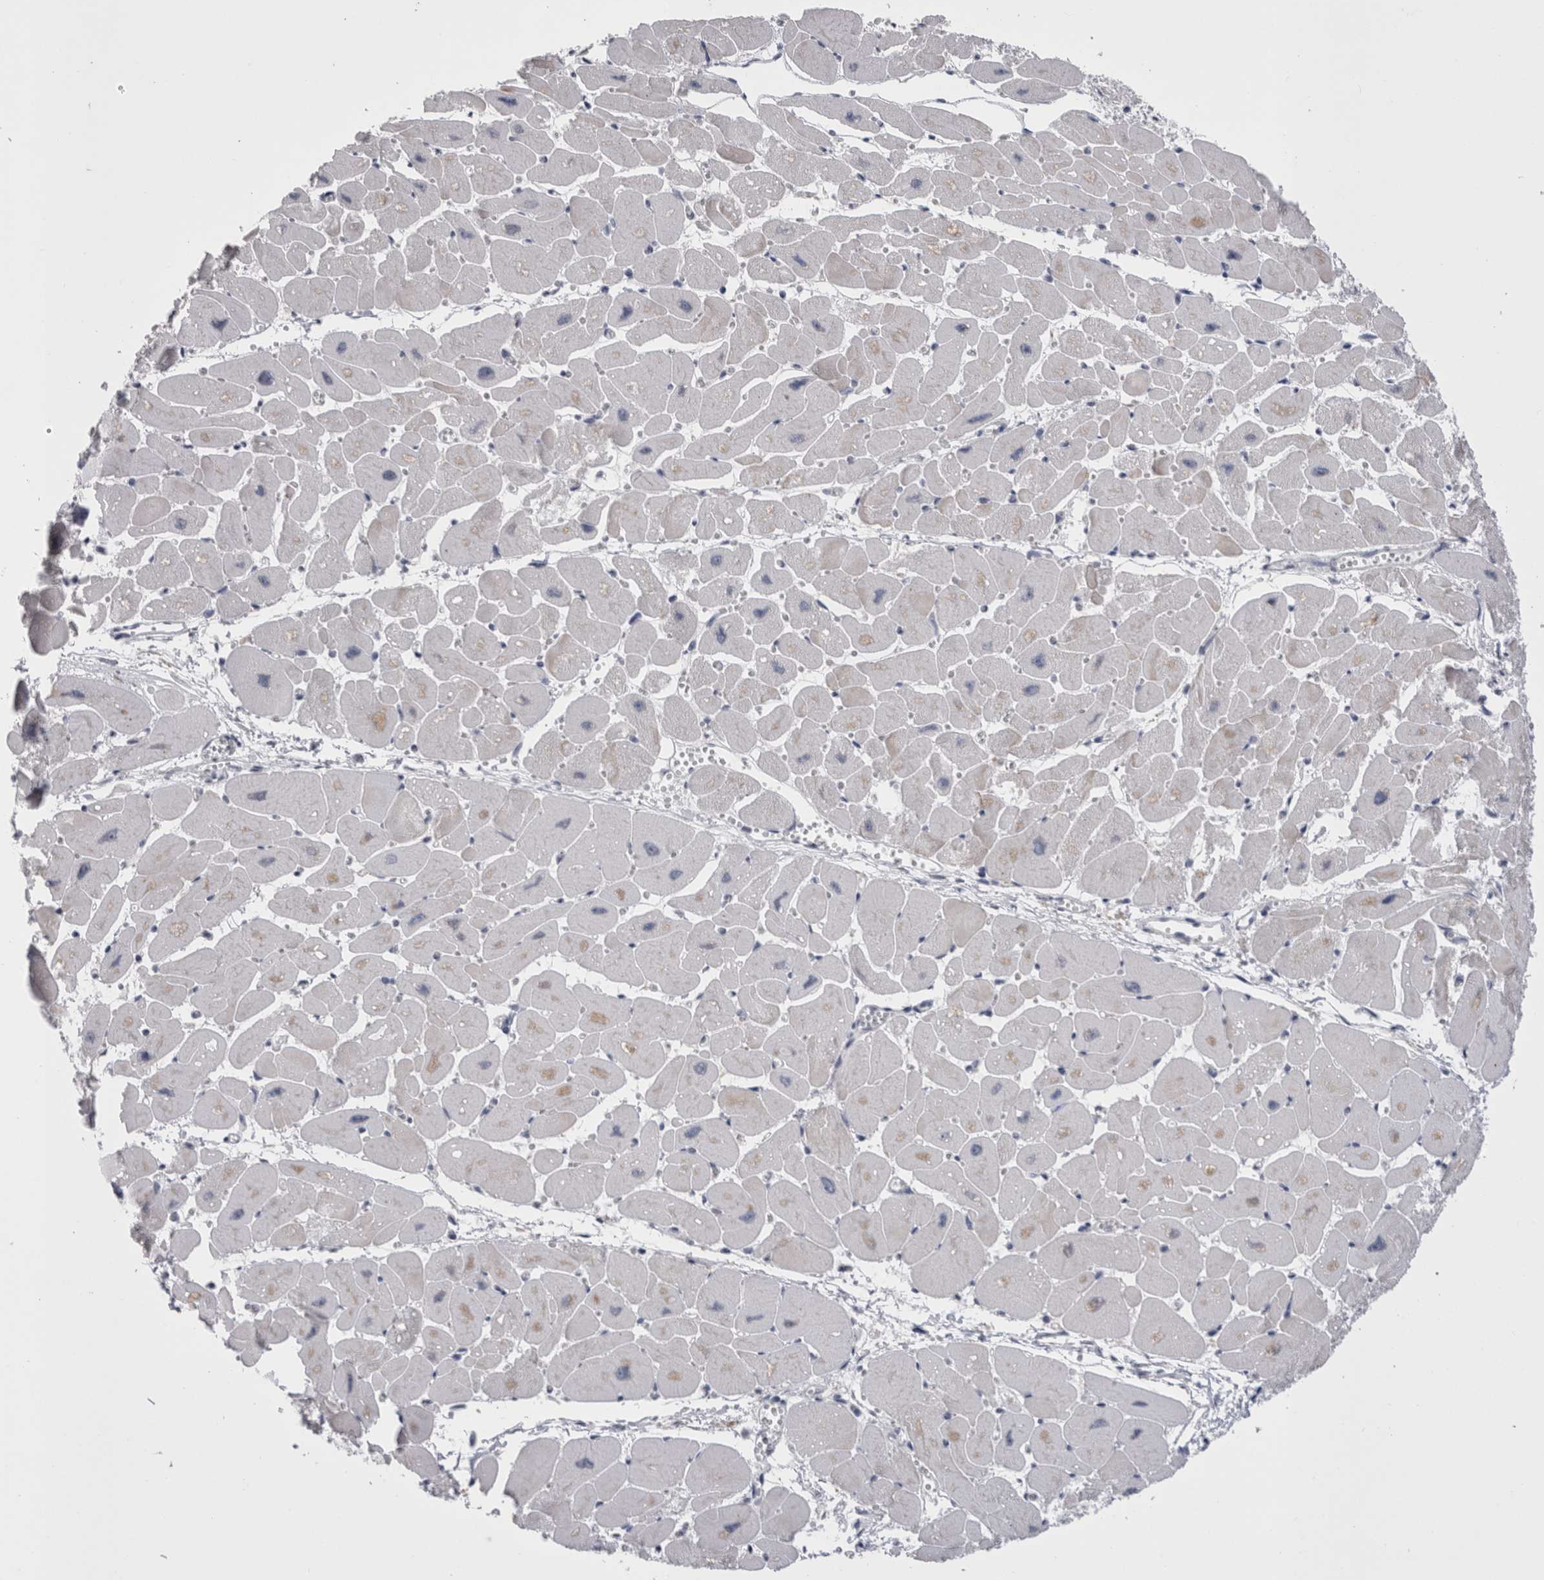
{"staining": {"intensity": "weak", "quantity": "<25%", "location": "cytoplasmic/membranous"}, "tissue": "heart muscle", "cell_type": "Cardiomyocytes", "image_type": "normal", "snomed": [{"axis": "morphology", "description": "Normal tissue, NOS"}, {"axis": "topography", "description": "Heart"}], "caption": "Cardiomyocytes show no significant expression in unremarkable heart muscle. (Stains: DAB immunohistochemistry with hematoxylin counter stain, Microscopy: brightfield microscopy at high magnification).", "gene": "PWP2", "patient": {"sex": "female", "age": 54}}